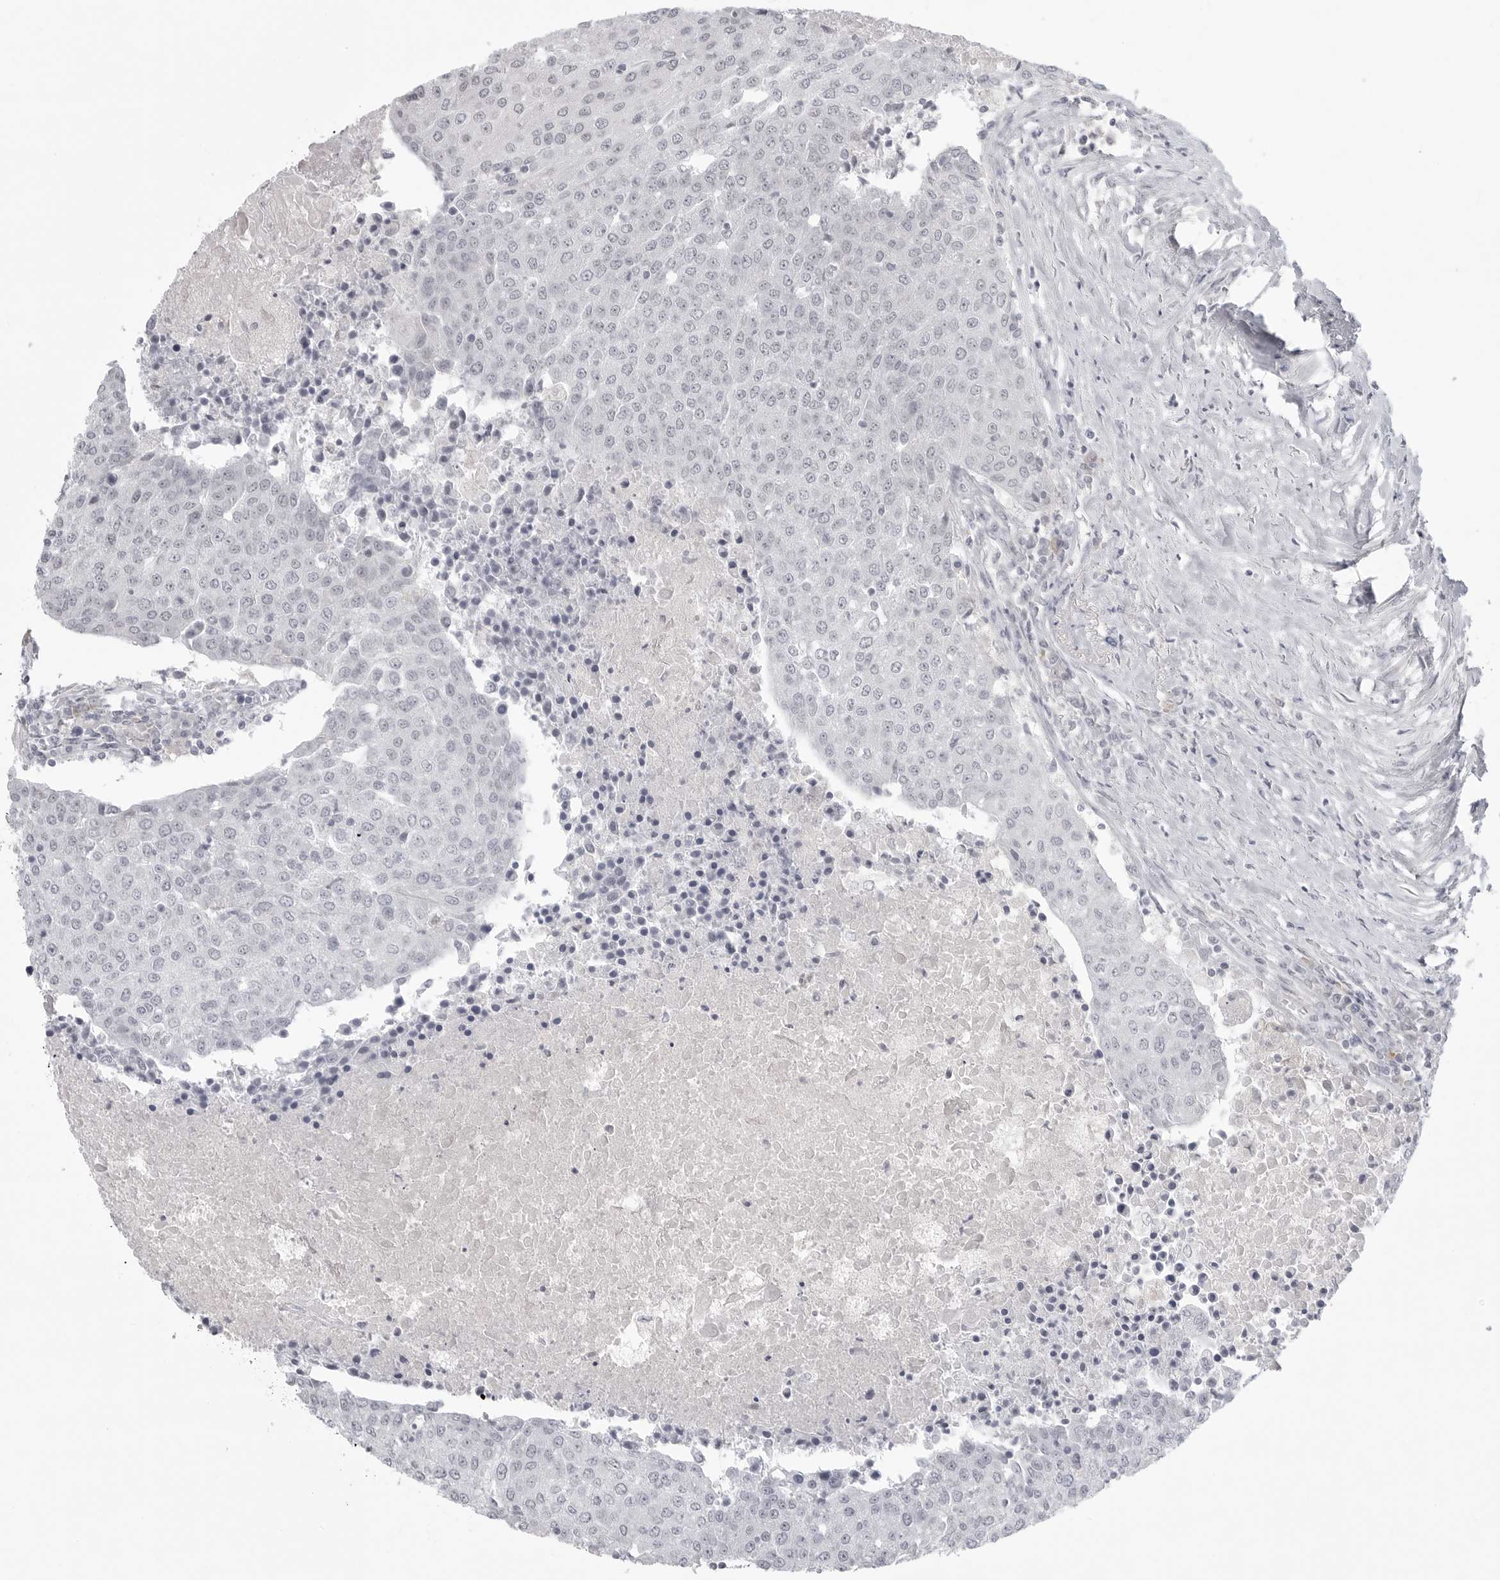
{"staining": {"intensity": "negative", "quantity": "none", "location": "none"}, "tissue": "urothelial cancer", "cell_type": "Tumor cells", "image_type": "cancer", "snomed": [{"axis": "morphology", "description": "Urothelial carcinoma, High grade"}, {"axis": "topography", "description": "Urinary bladder"}], "caption": "High-grade urothelial carcinoma stained for a protein using IHC demonstrates no positivity tumor cells.", "gene": "TCTN3", "patient": {"sex": "female", "age": 85}}